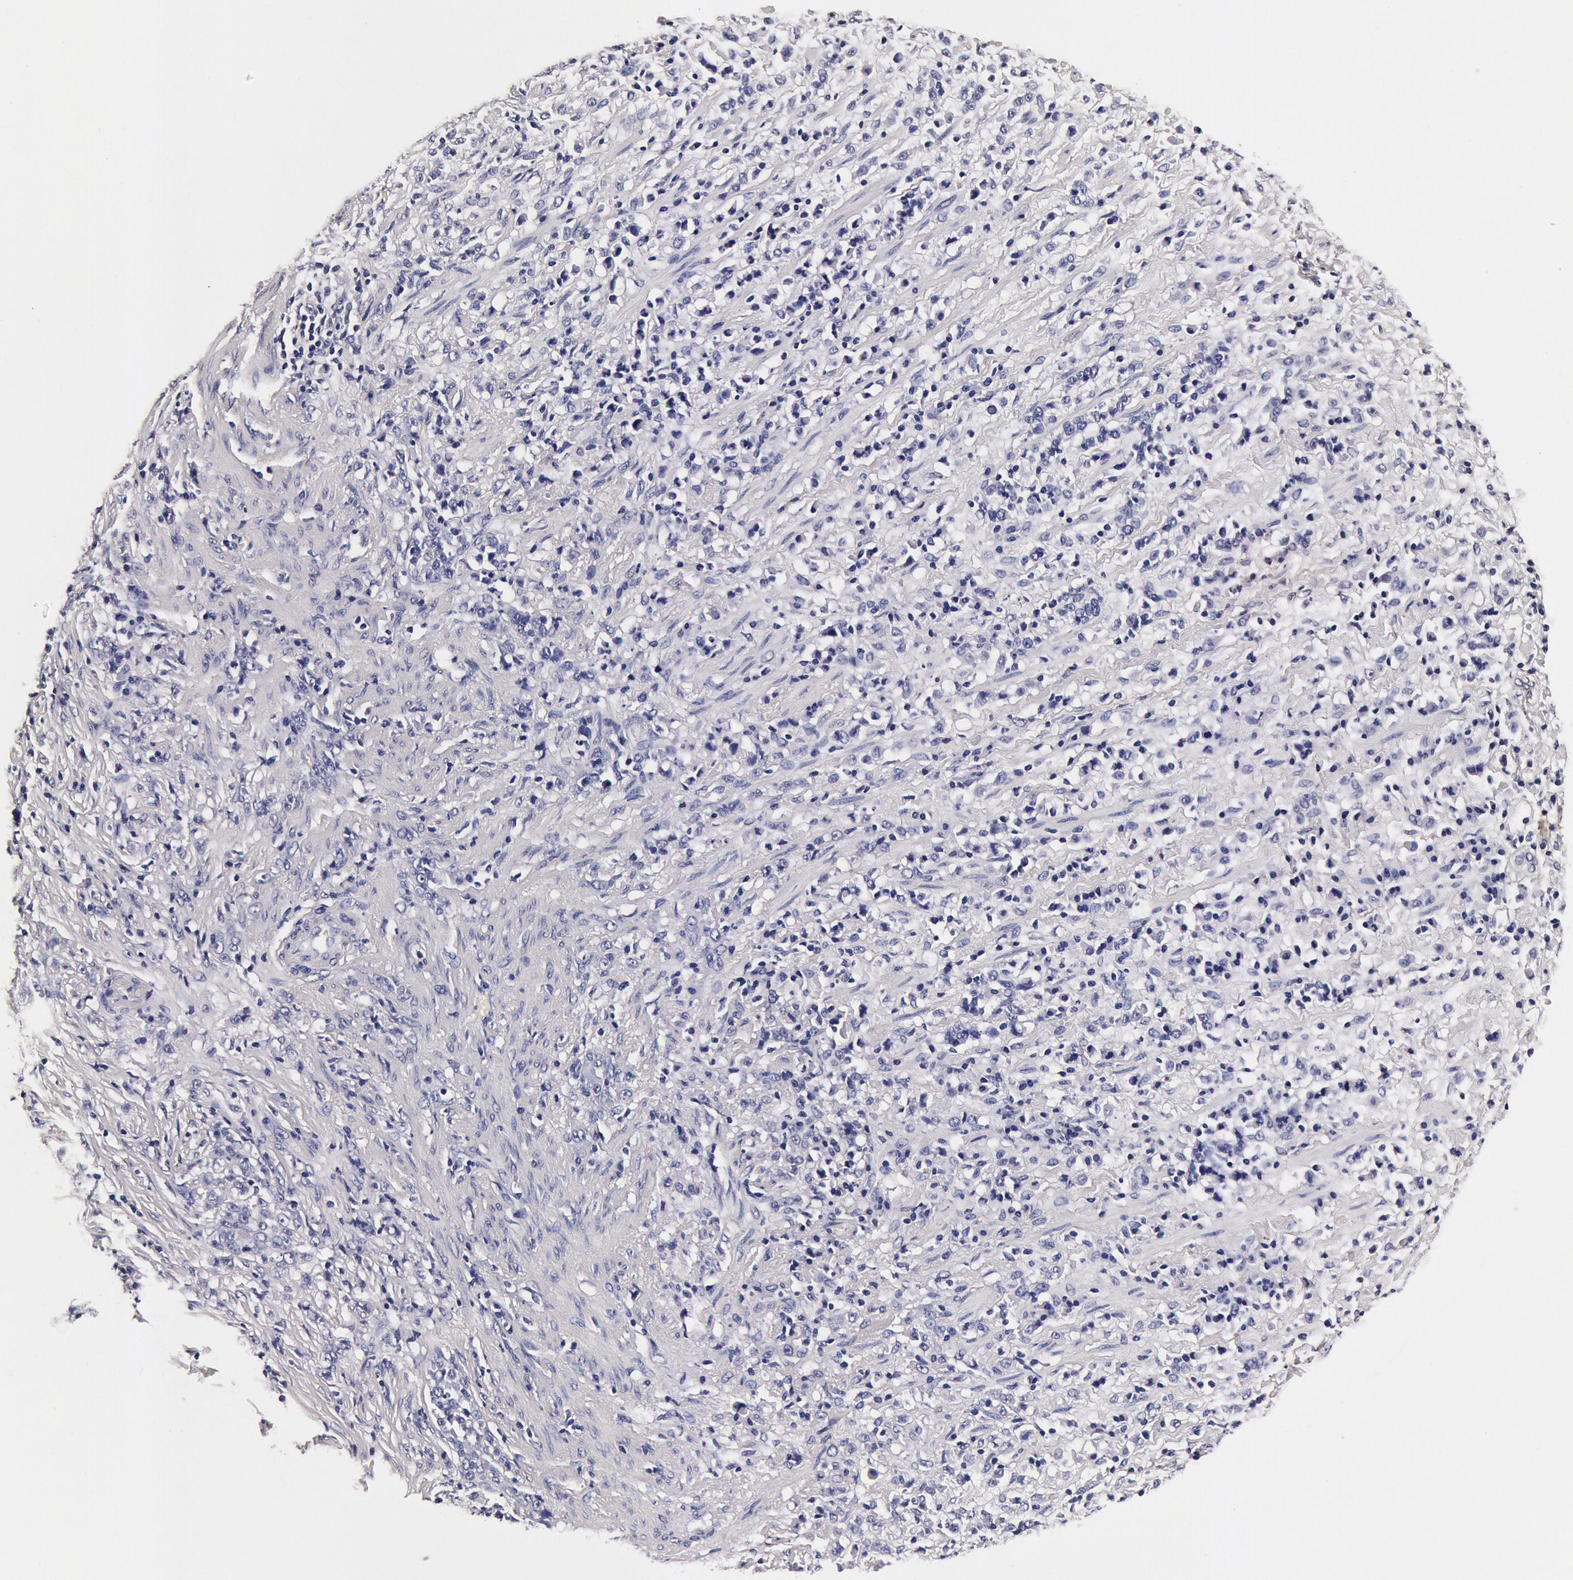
{"staining": {"intensity": "negative", "quantity": "none", "location": "none"}, "tissue": "stomach cancer", "cell_type": "Tumor cells", "image_type": "cancer", "snomed": [{"axis": "morphology", "description": "Adenocarcinoma, NOS"}, {"axis": "topography", "description": "Stomach, lower"}], "caption": "Photomicrograph shows no protein staining in tumor cells of stomach cancer (adenocarcinoma) tissue.", "gene": "CCDC22", "patient": {"sex": "male", "age": 88}}